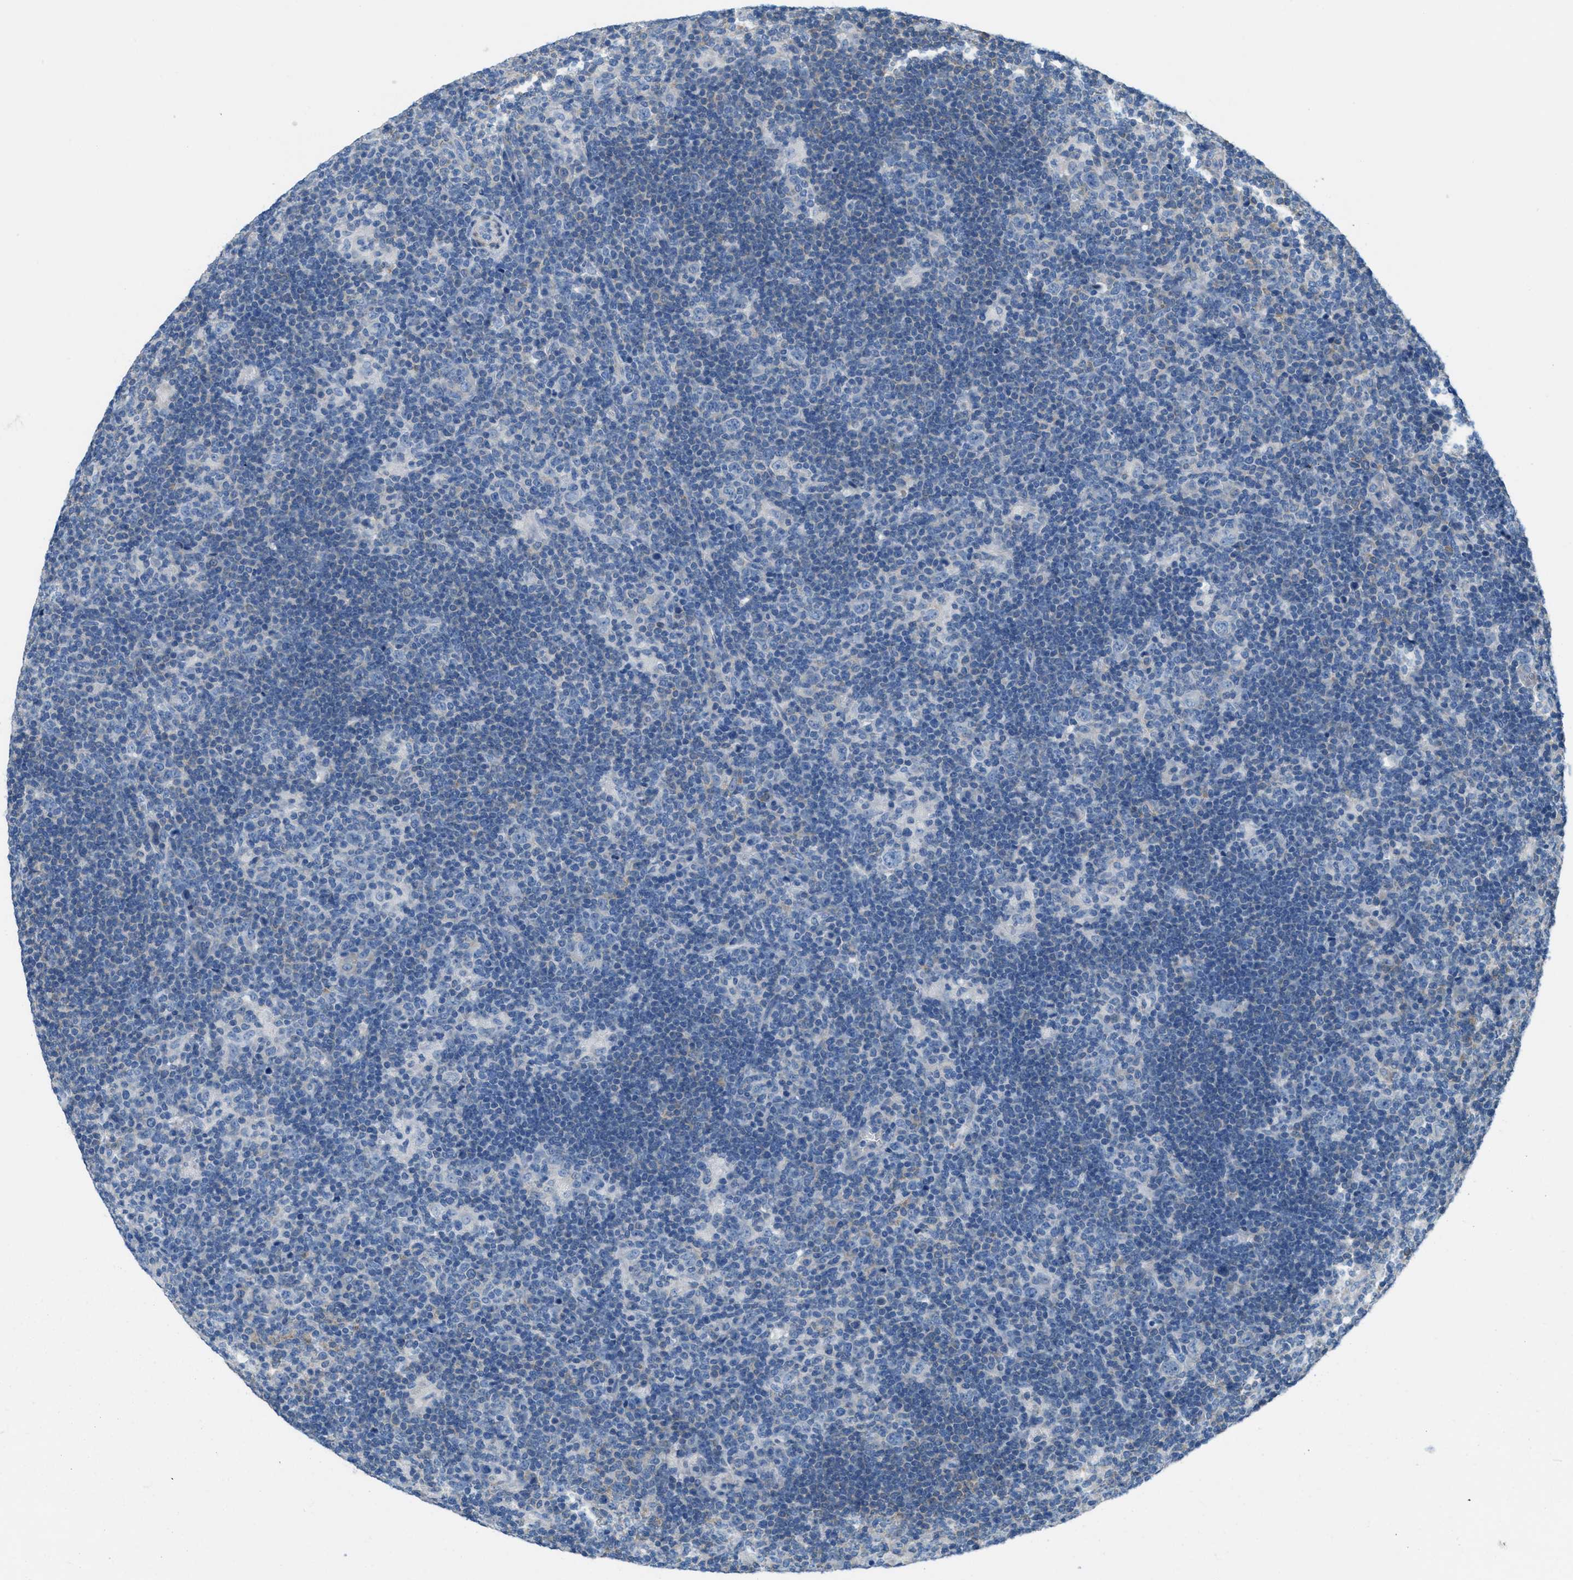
{"staining": {"intensity": "negative", "quantity": "none", "location": "none"}, "tissue": "lymphoma", "cell_type": "Tumor cells", "image_type": "cancer", "snomed": [{"axis": "morphology", "description": "Hodgkin's disease, NOS"}, {"axis": "topography", "description": "Lymph node"}], "caption": "A histopathology image of human Hodgkin's disease is negative for staining in tumor cells.", "gene": "MAPRE2", "patient": {"sex": "female", "age": 57}}